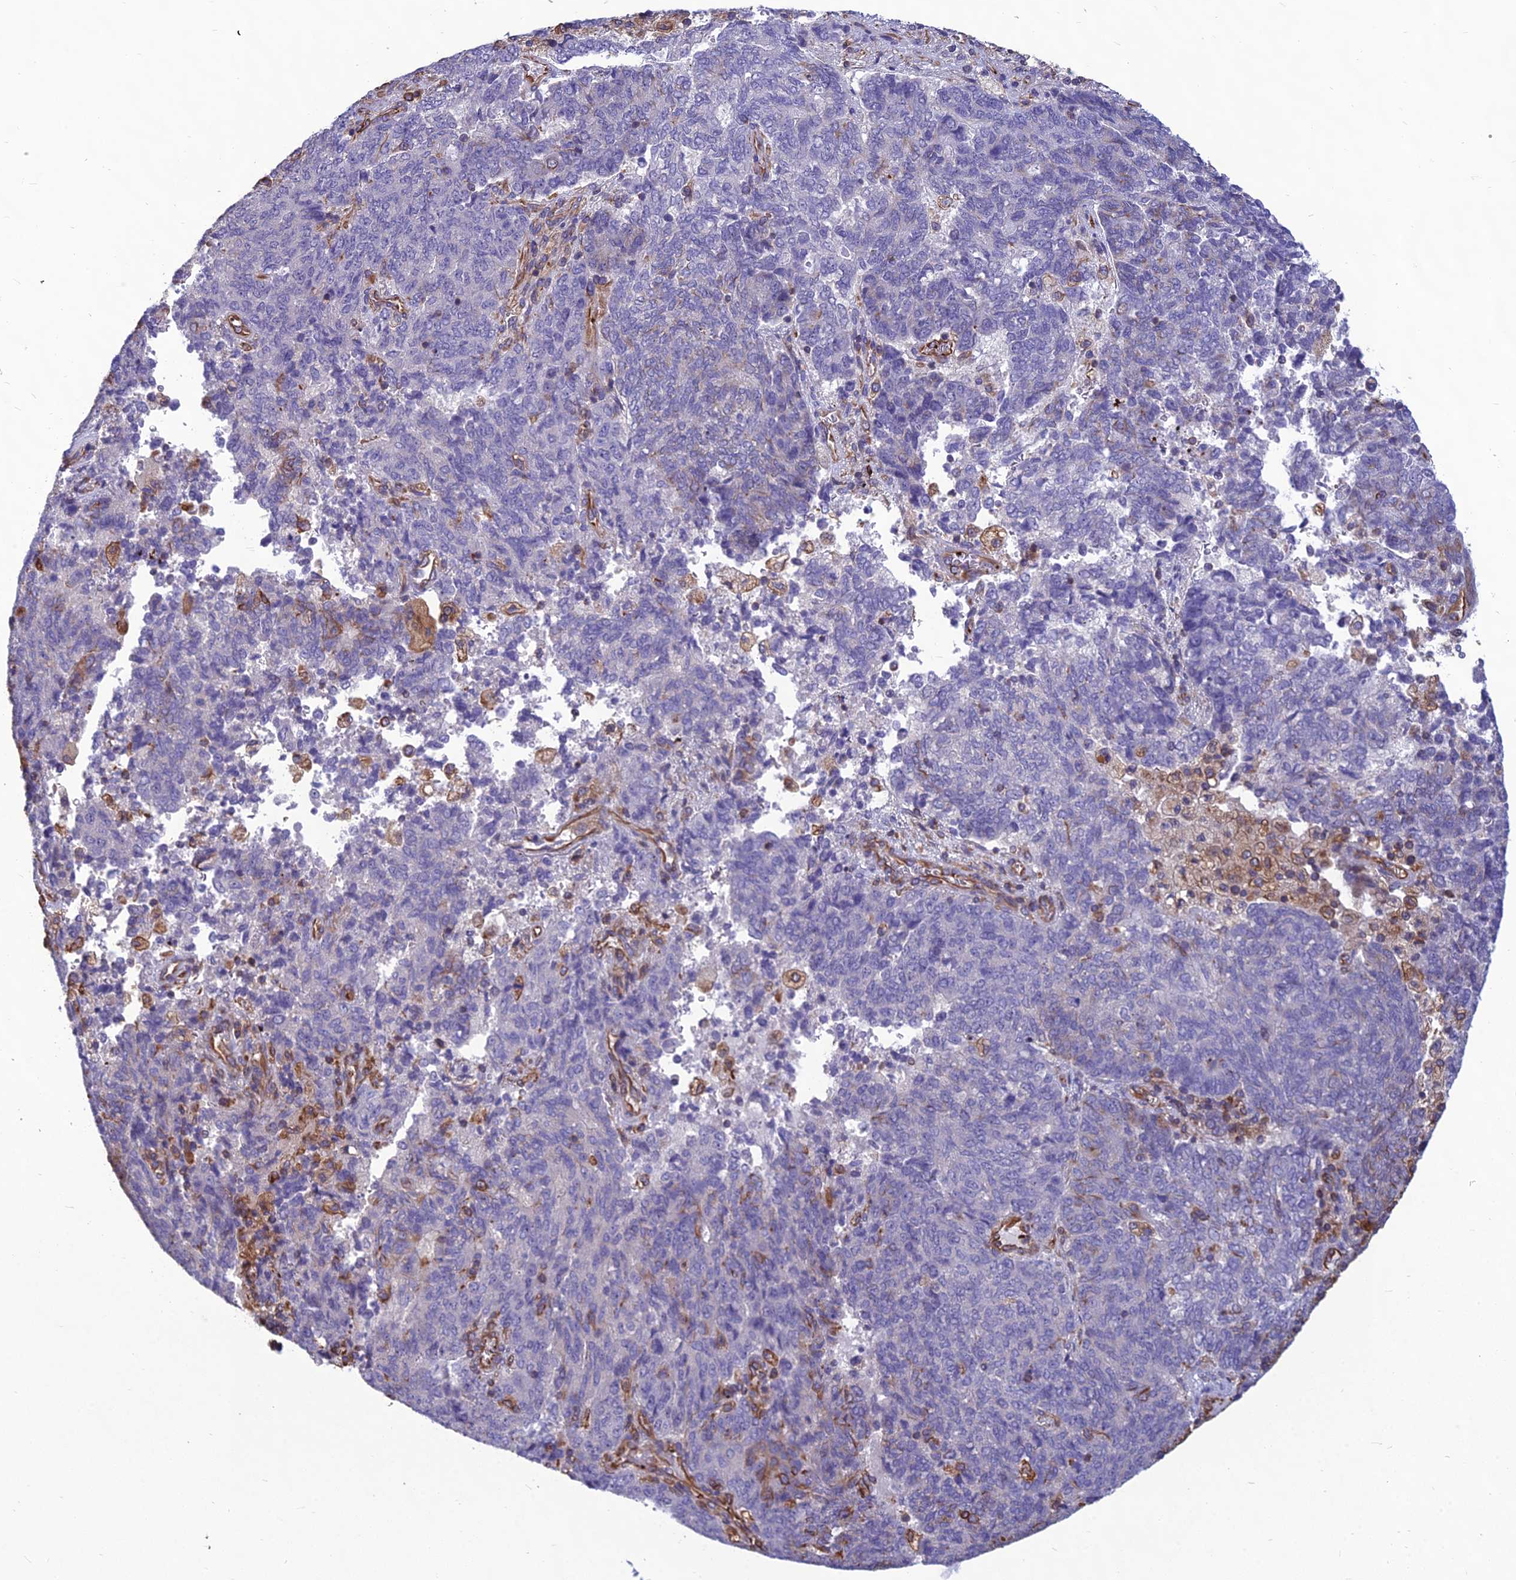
{"staining": {"intensity": "moderate", "quantity": "<25%", "location": "cytoplasmic/membranous"}, "tissue": "endometrial cancer", "cell_type": "Tumor cells", "image_type": "cancer", "snomed": [{"axis": "morphology", "description": "Adenocarcinoma, NOS"}, {"axis": "topography", "description": "Endometrium"}], "caption": "A high-resolution histopathology image shows immunohistochemistry (IHC) staining of endometrial cancer, which reveals moderate cytoplasmic/membranous positivity in about <25% of tumor cells. (brown staining indicates protein expression, while blue staining denotes nuclei).", "gene": "PSMD11", "patient": {"sex": "female", "age": 80}}